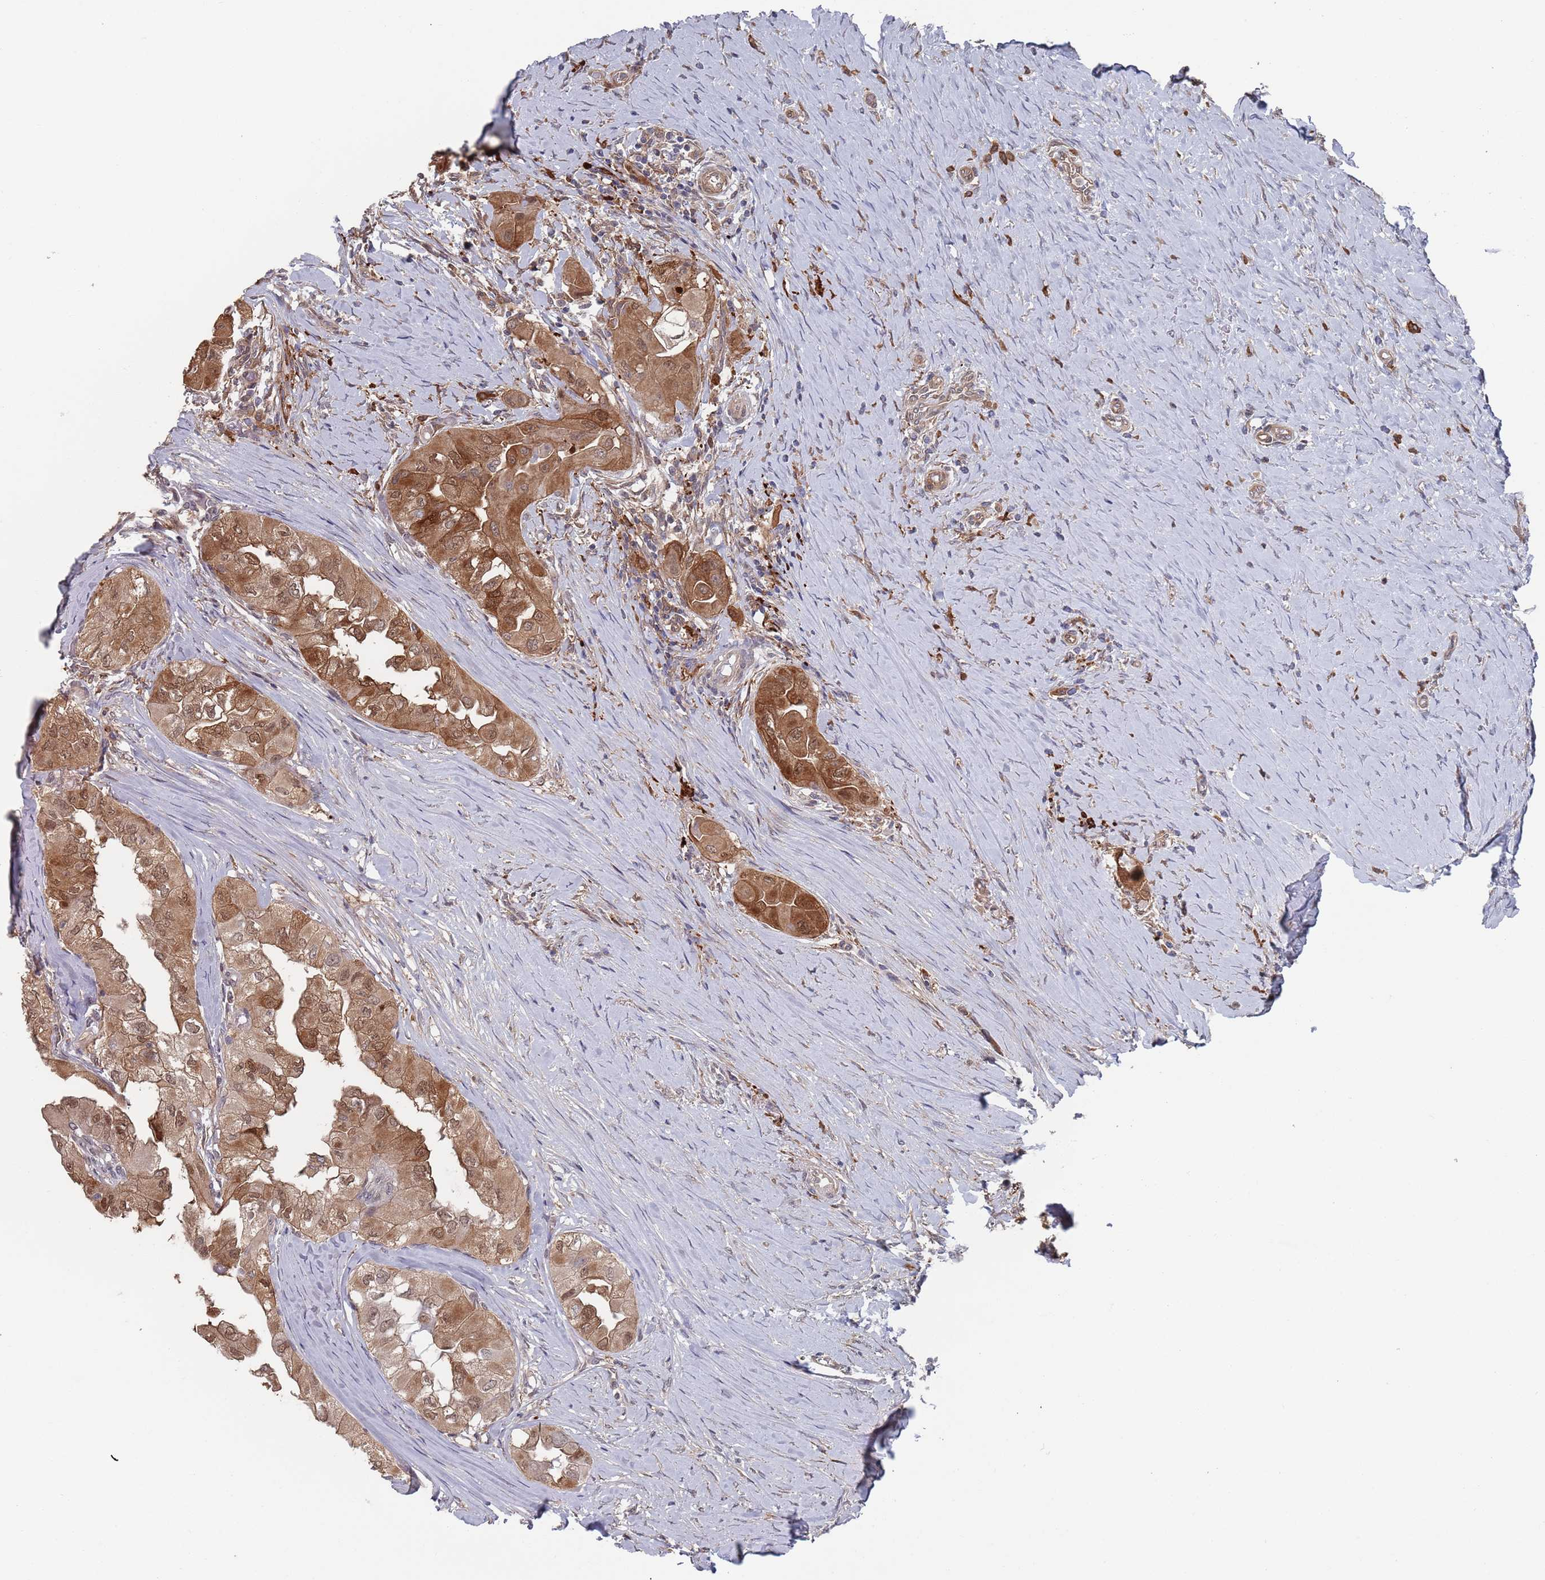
{"staining": {"intensity": "strong", "quantity": ">75%", "location": "cytoplasmic/membranous,nuclear"}, "tissue": "thyroid cancer", "cell_type": "Tumor cells", "image_type": "cancer", "snomed": [{"axis": "morphology", "description": "Papillary adenocarcinoma, NOS"}, {"axis": "topography", "description": "Thyroid gland"}], "caption": "Immunohistochemistry image of neoplastic tissue: thyroid papillary adenocarcinoma stained using immunohistochemistry (IHC) displays high levels of strong protein expression localized specifically in the cytoplasmic/membranous and nuclear of tumor cells, appearing as a cytoplasmic/membranous and nuclear brown color.", "gene": "DGKD", "patient": {"sex": "female", "age": 59}}